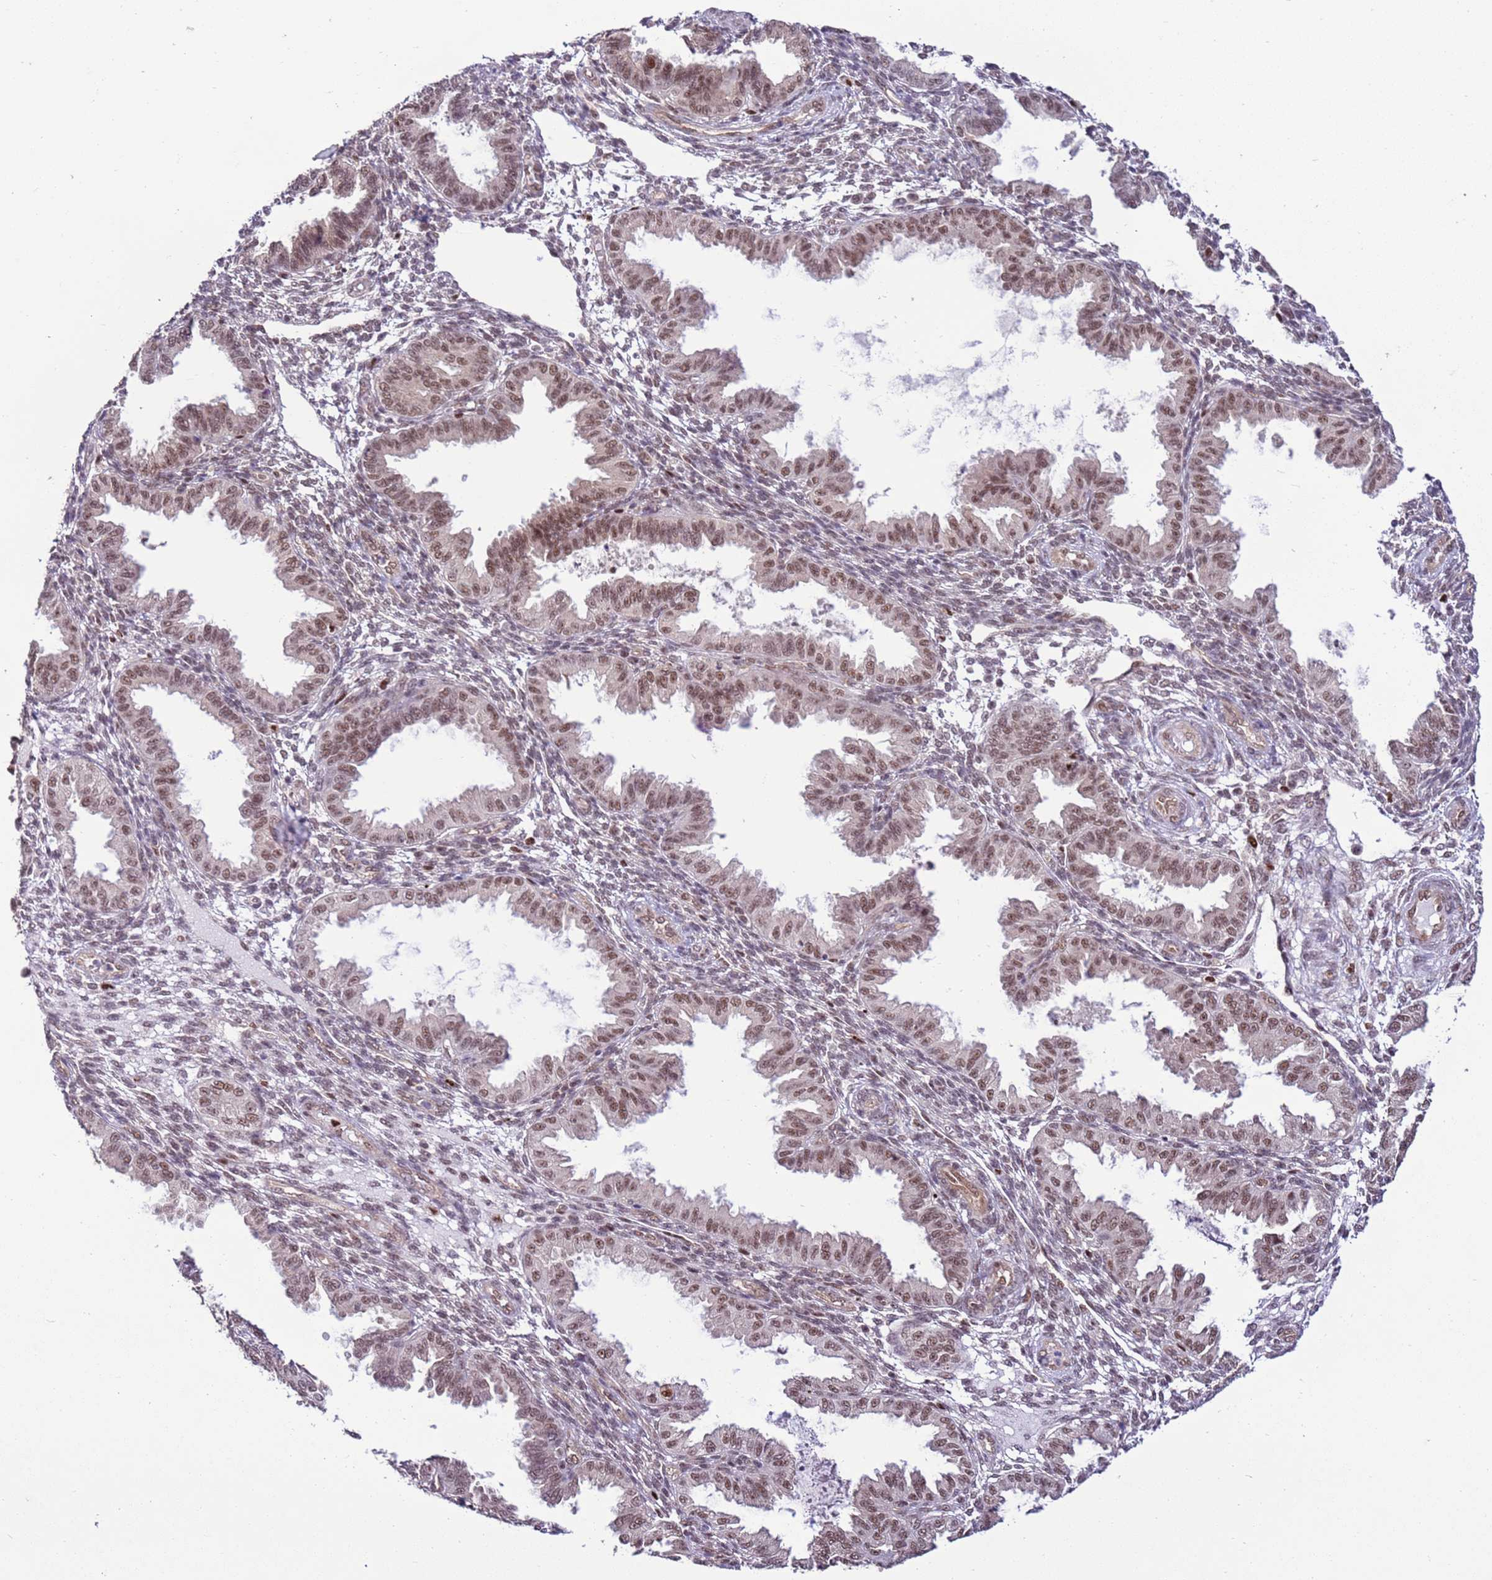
{"staining": {"intensity": "weak", "quantity": "25%-75%", "location": "nuclear"}, "tissue": "endometrium", "cell_type": "Cells in endometrial stroma", "image_type": "normal", "snomed": [{"axis": "morphology", "description": "Normal tissue, NOS"}, {"axis": "topography", "description": "Endometrium"}], "caption": "Cells in endometrial stroma reveal low levels of weak nuclear positivity in approximately 25%-75% of cells in normal endometrium.", "gene": "PRPF6", "patient": {"sex": "female", "age": 33}}